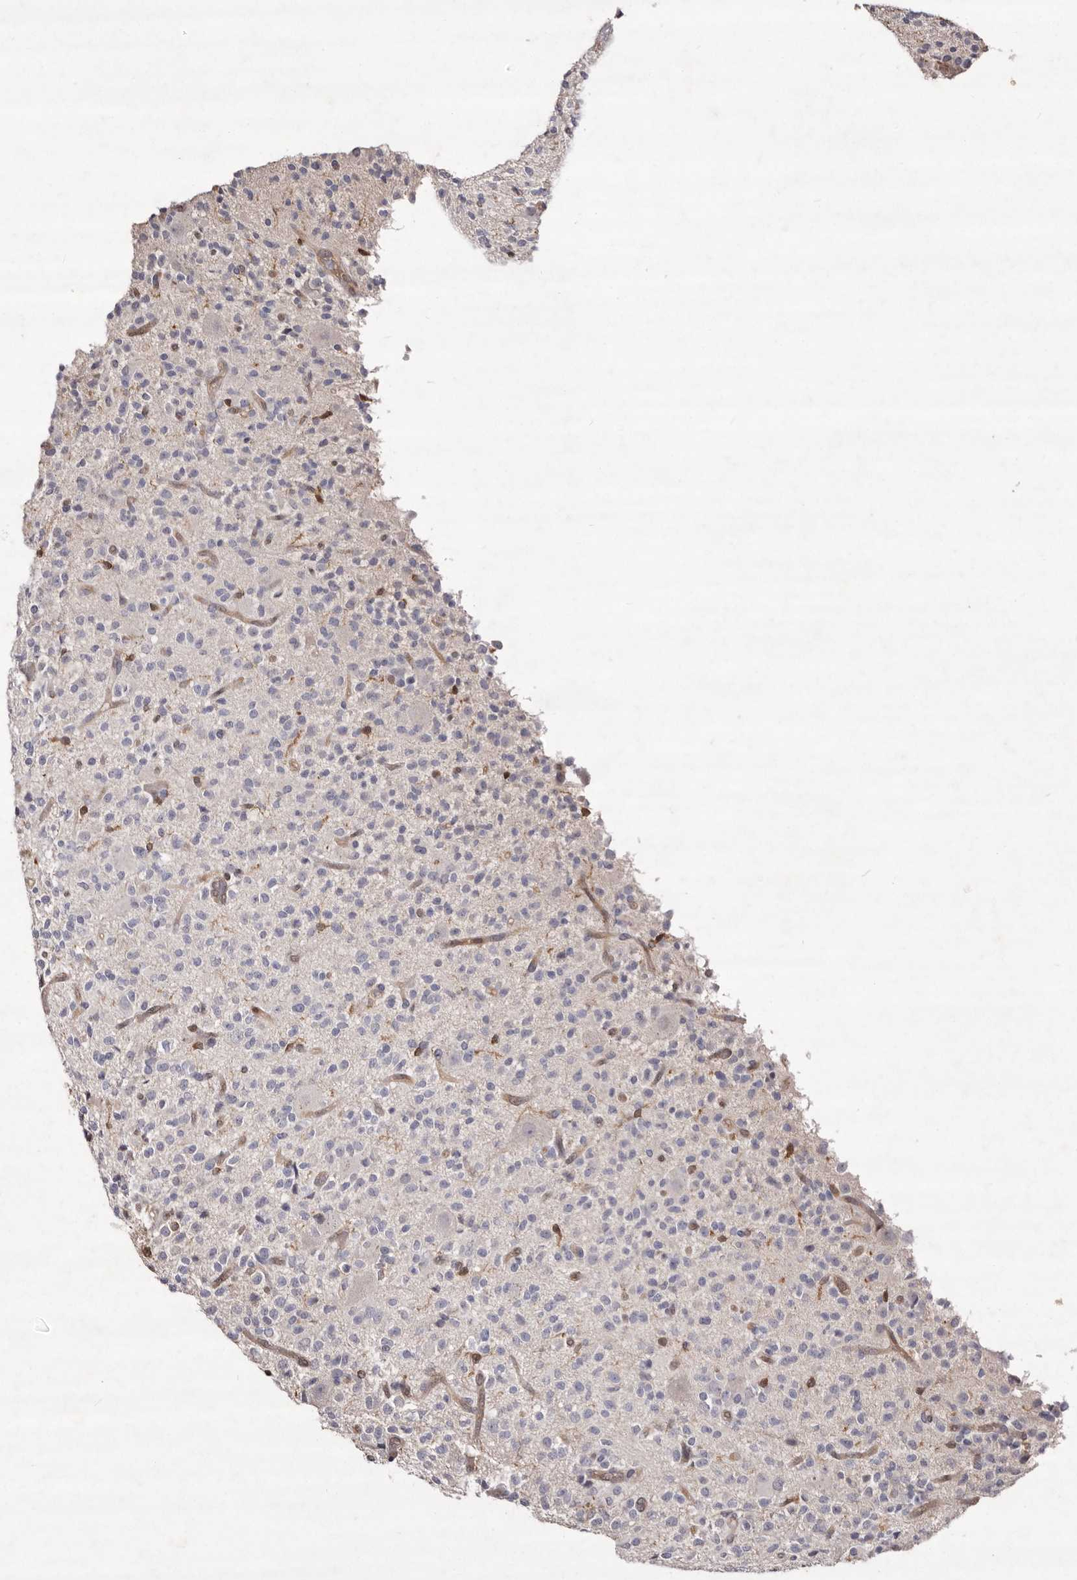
{"staining": {"intensity": "negative", "quantity": "none", "location": "none"}, "tissue": "glioma", "cell_type": "Tumor cells", "image_type": "cancer", "snomed": [{"axis": "morphology", "description": "Glioma, malignant, High grade"}, {"axis": "topography", "description": "Brain"}], "caption": "Immunohistochemistry photomicrograph of neoplastic tissue: human malignant high-grade glioma stained with DAB (3,3'-diaminobenzidine) exhibits no significant protein expression in tumor cells. Brightfield microscopy of immunohistochemistry (IHC) stained with DAB (3,3'-diaminobenzidine) (brown) and hematoxylin (blue), captured at high magnification.", "gene": "GIMAP4", "patient": {"sex": "male", "age": 34}}